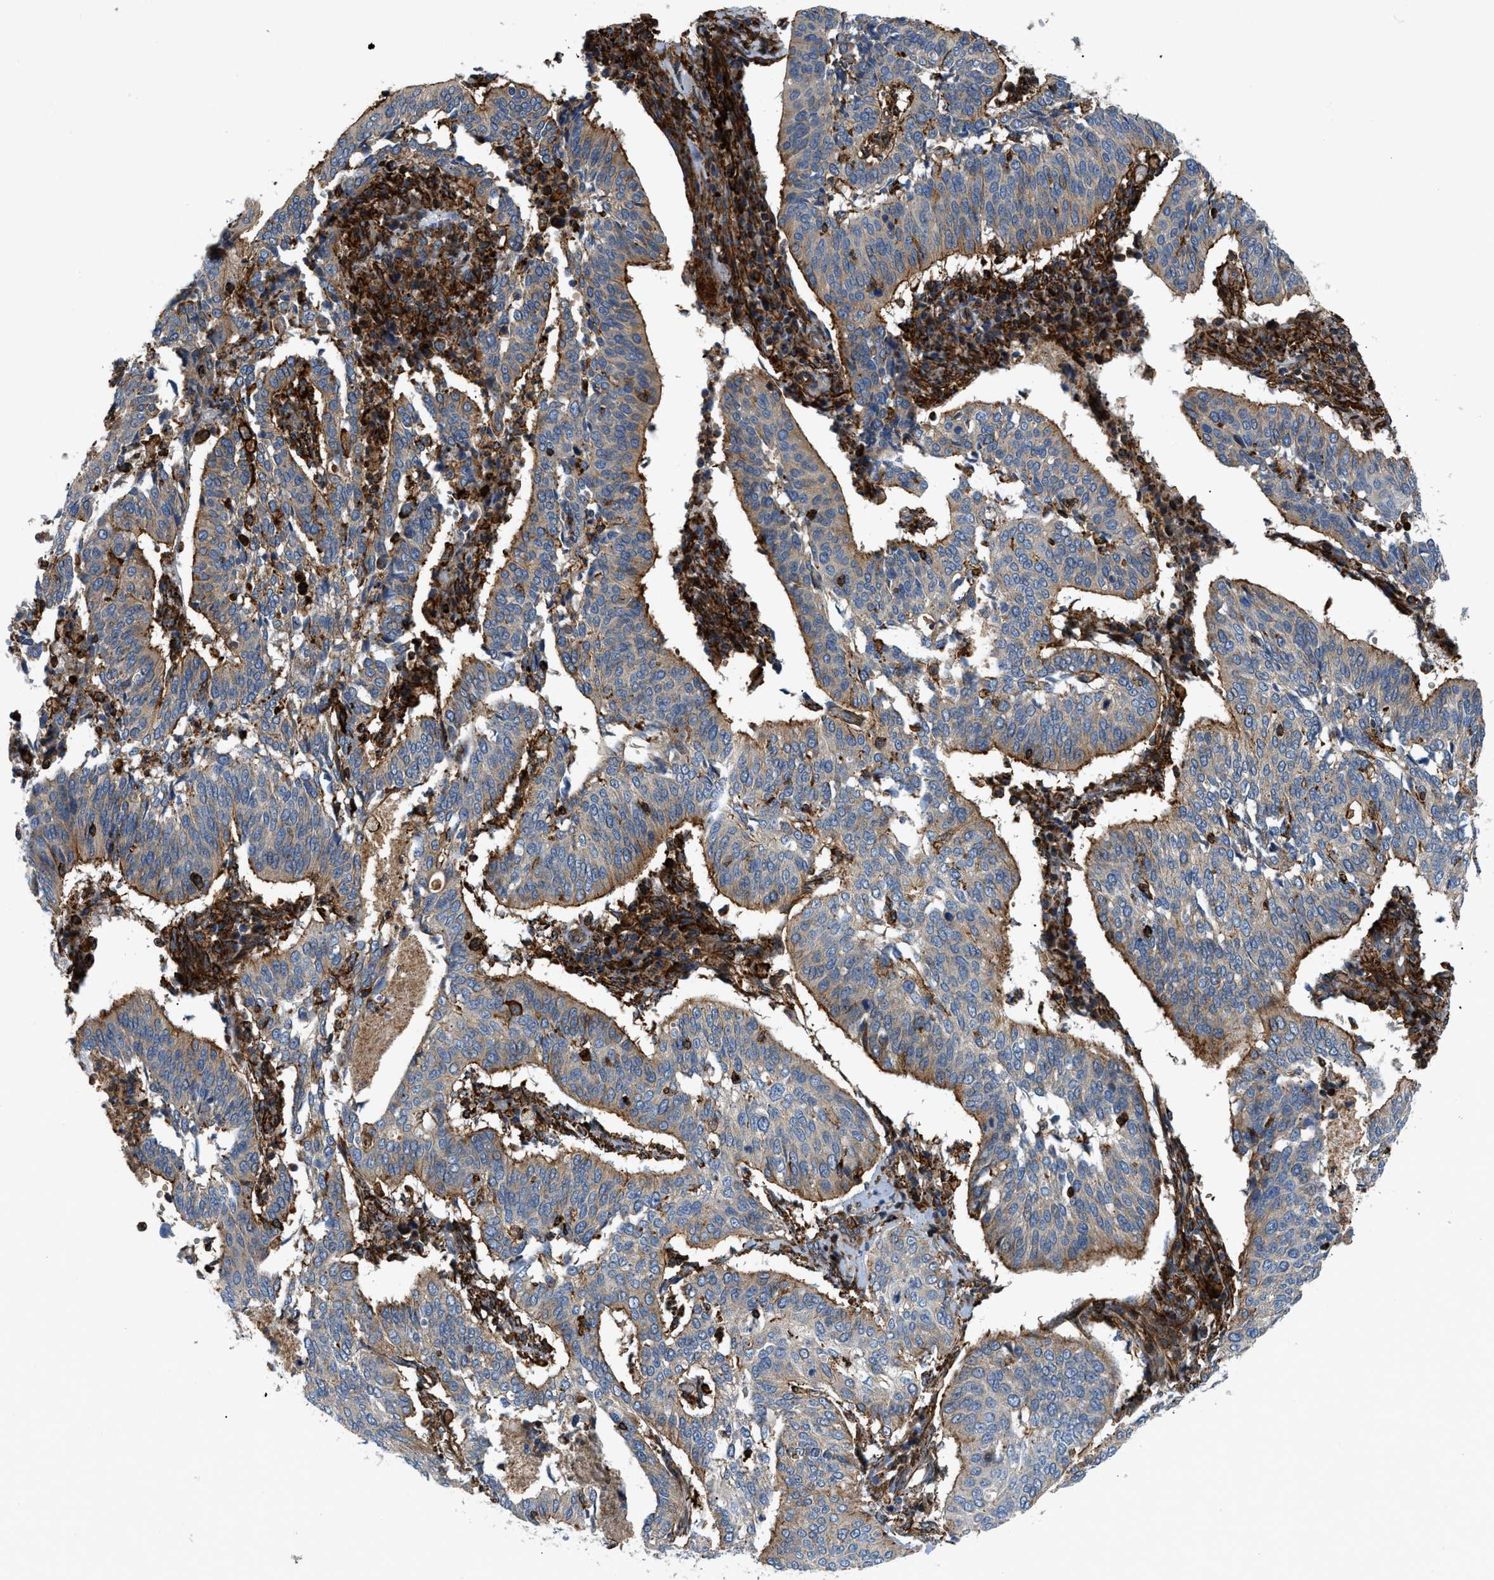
{"staining": {"intensity": "moderate", "quantity": "25%-75%", "location": "cytoplasmic/membranous"}, "tissue": "cervical cancer", "cell_type": "Tumor cells", "image_type": "cancer", "snomed": [{"axis": "morphology", "description": "Normal tissue, NOS"}, {"axis": "morphology", "description": "Squamous cell carcinoma, NOS"}, {"axis": "topography", "description": "Cervix"}], "caption": "Protein expression analysis of human cervical cancer (squamous cell carcinoma) reveals moderate cytoplasmic/membranous positivity in about 25%-75% of tumor cells. (brown staining indicates protein expression, while blue staining denotes nuclei).", "gene": "DHODH", "patient": {"sex": "female", "age": 39}}